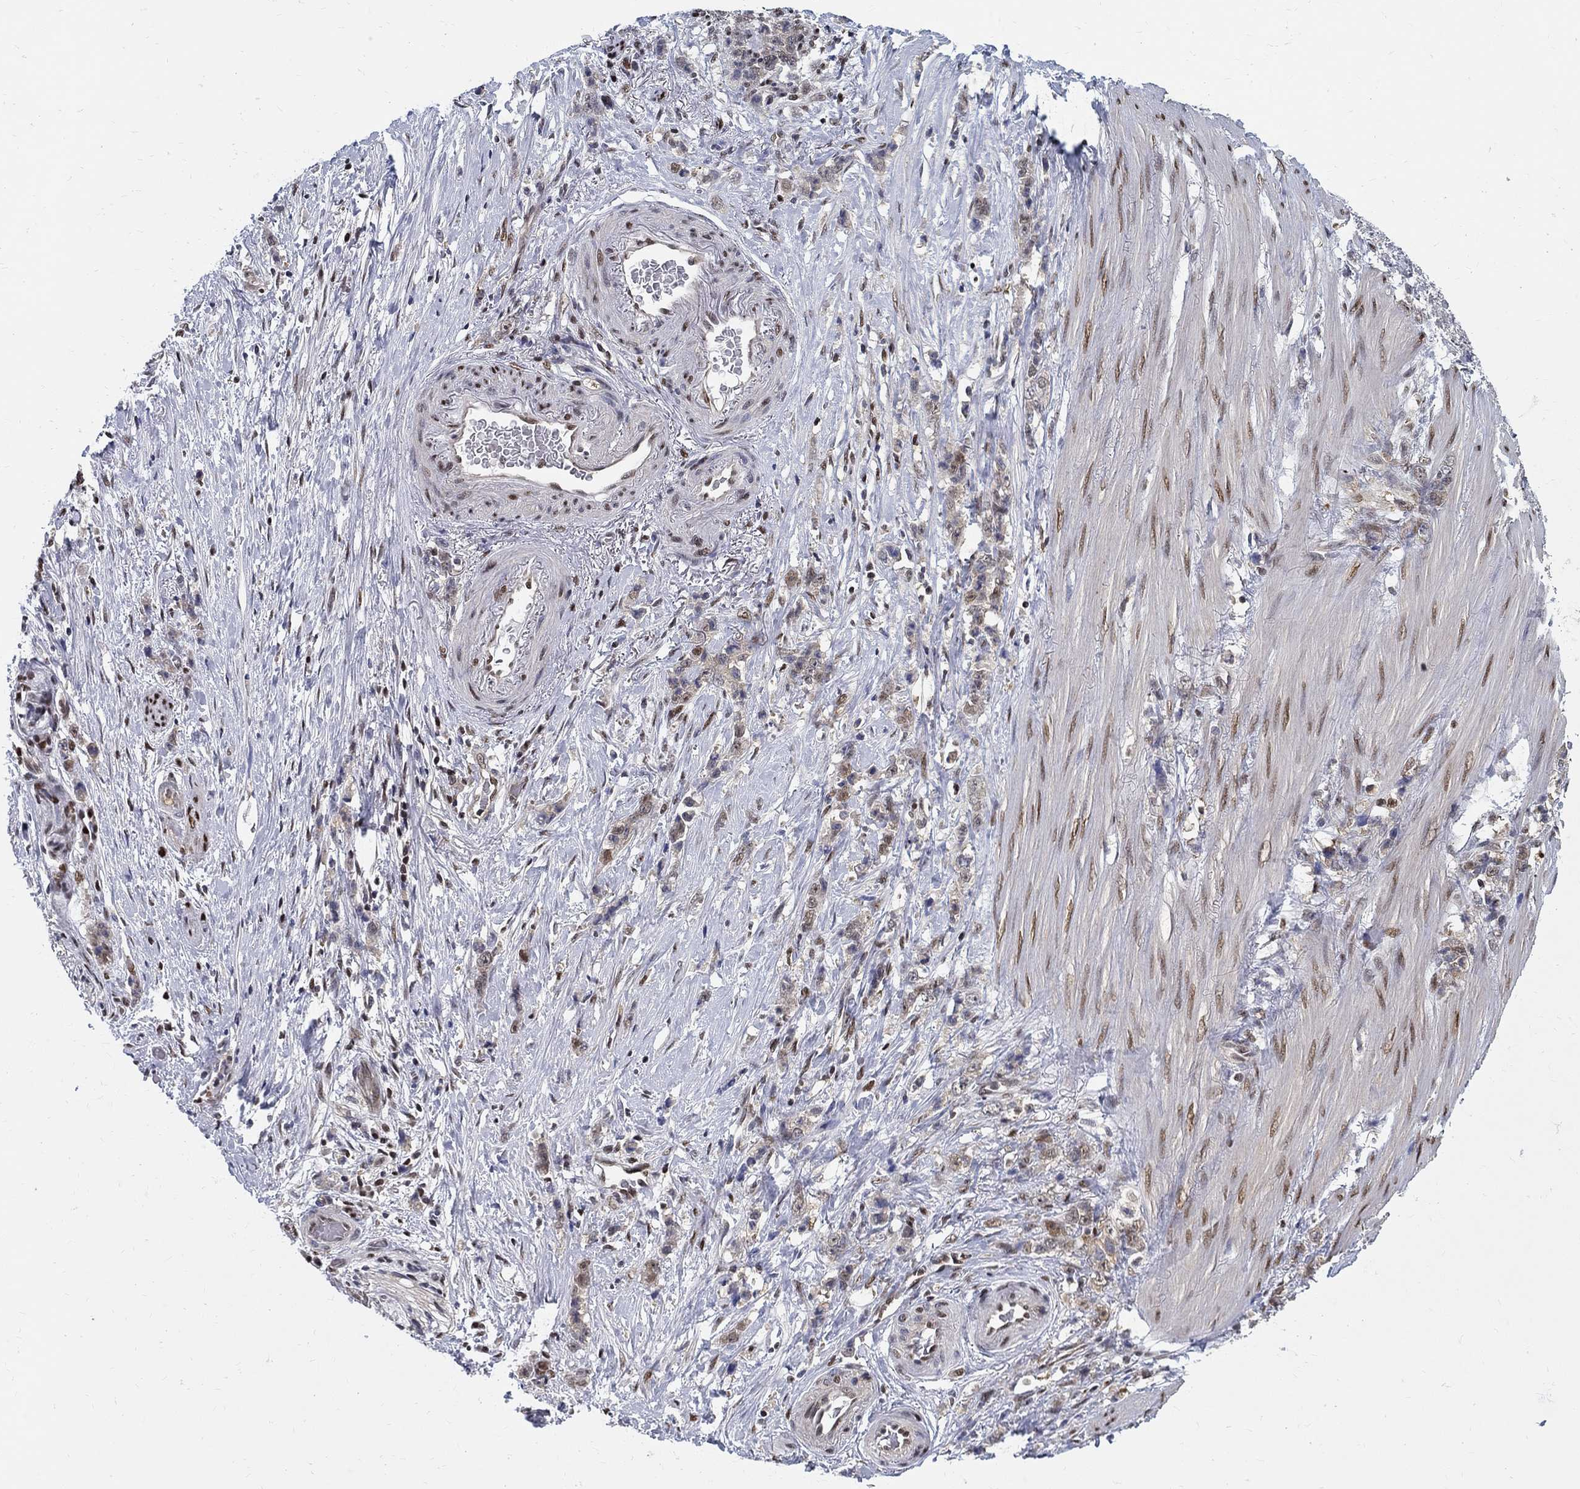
{"staining": {"intensity": "moderate", "quantity": ">75%", "location": "cytoplasmic/membranous"}, "tissue": "stomach cancer", "cell_type": "Tumor cells", "image_type": "cancer", "snomed": [{"axis": "morphology", "description": "Adenocarcinoma, NOS"}, {"axis": "topography", "description": "Stomach, lower"}], "caption": "Human adenocarcinoma (stomach) stained with a protein marker demonstrates moderate staining in tumor cells.", "gene": "ZNF594", "patient": {"sex": "male", "age": 88}}